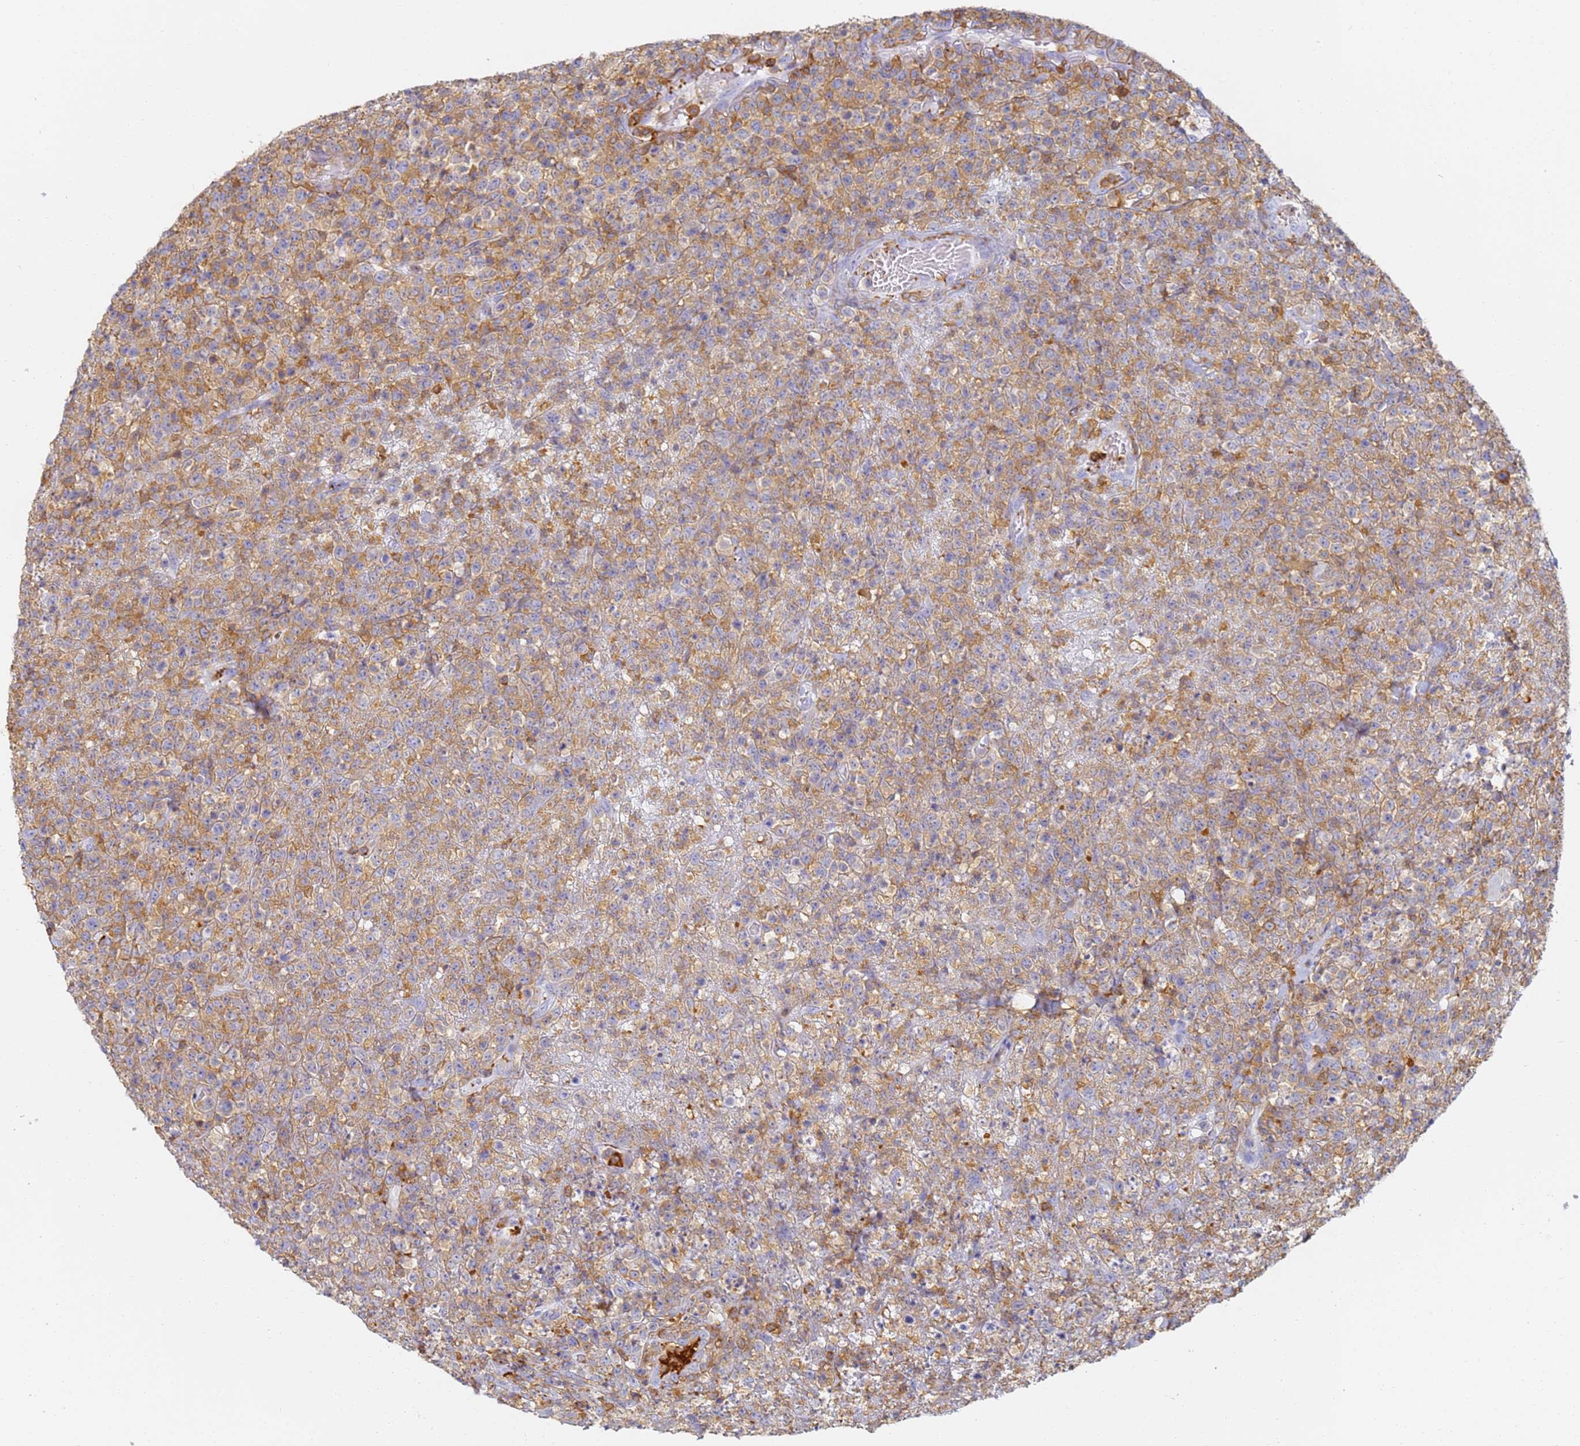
{"staining": {"intensity": "moderate", "quantity": ">75%", "location": "cytoplasmic/membranous"}, "tissue": "lymphoma", "cell_type": "Tumor cells", "image_type": "cancer", "snomed": [{"axis": "morphology", "description": "Malignant lymphoma, non-Hodgkin's type, High grade"}, {"axis": "topography", "description": "Colon"}], "caption": "Immunohistochemical staining of human lymphoma exhibits medium levels of moderate cytoplasmic/membranous protein positivity in about >75% of tumor cells.", "gene": "BIN2", "patient": {"sex": "female", "age": 53}}